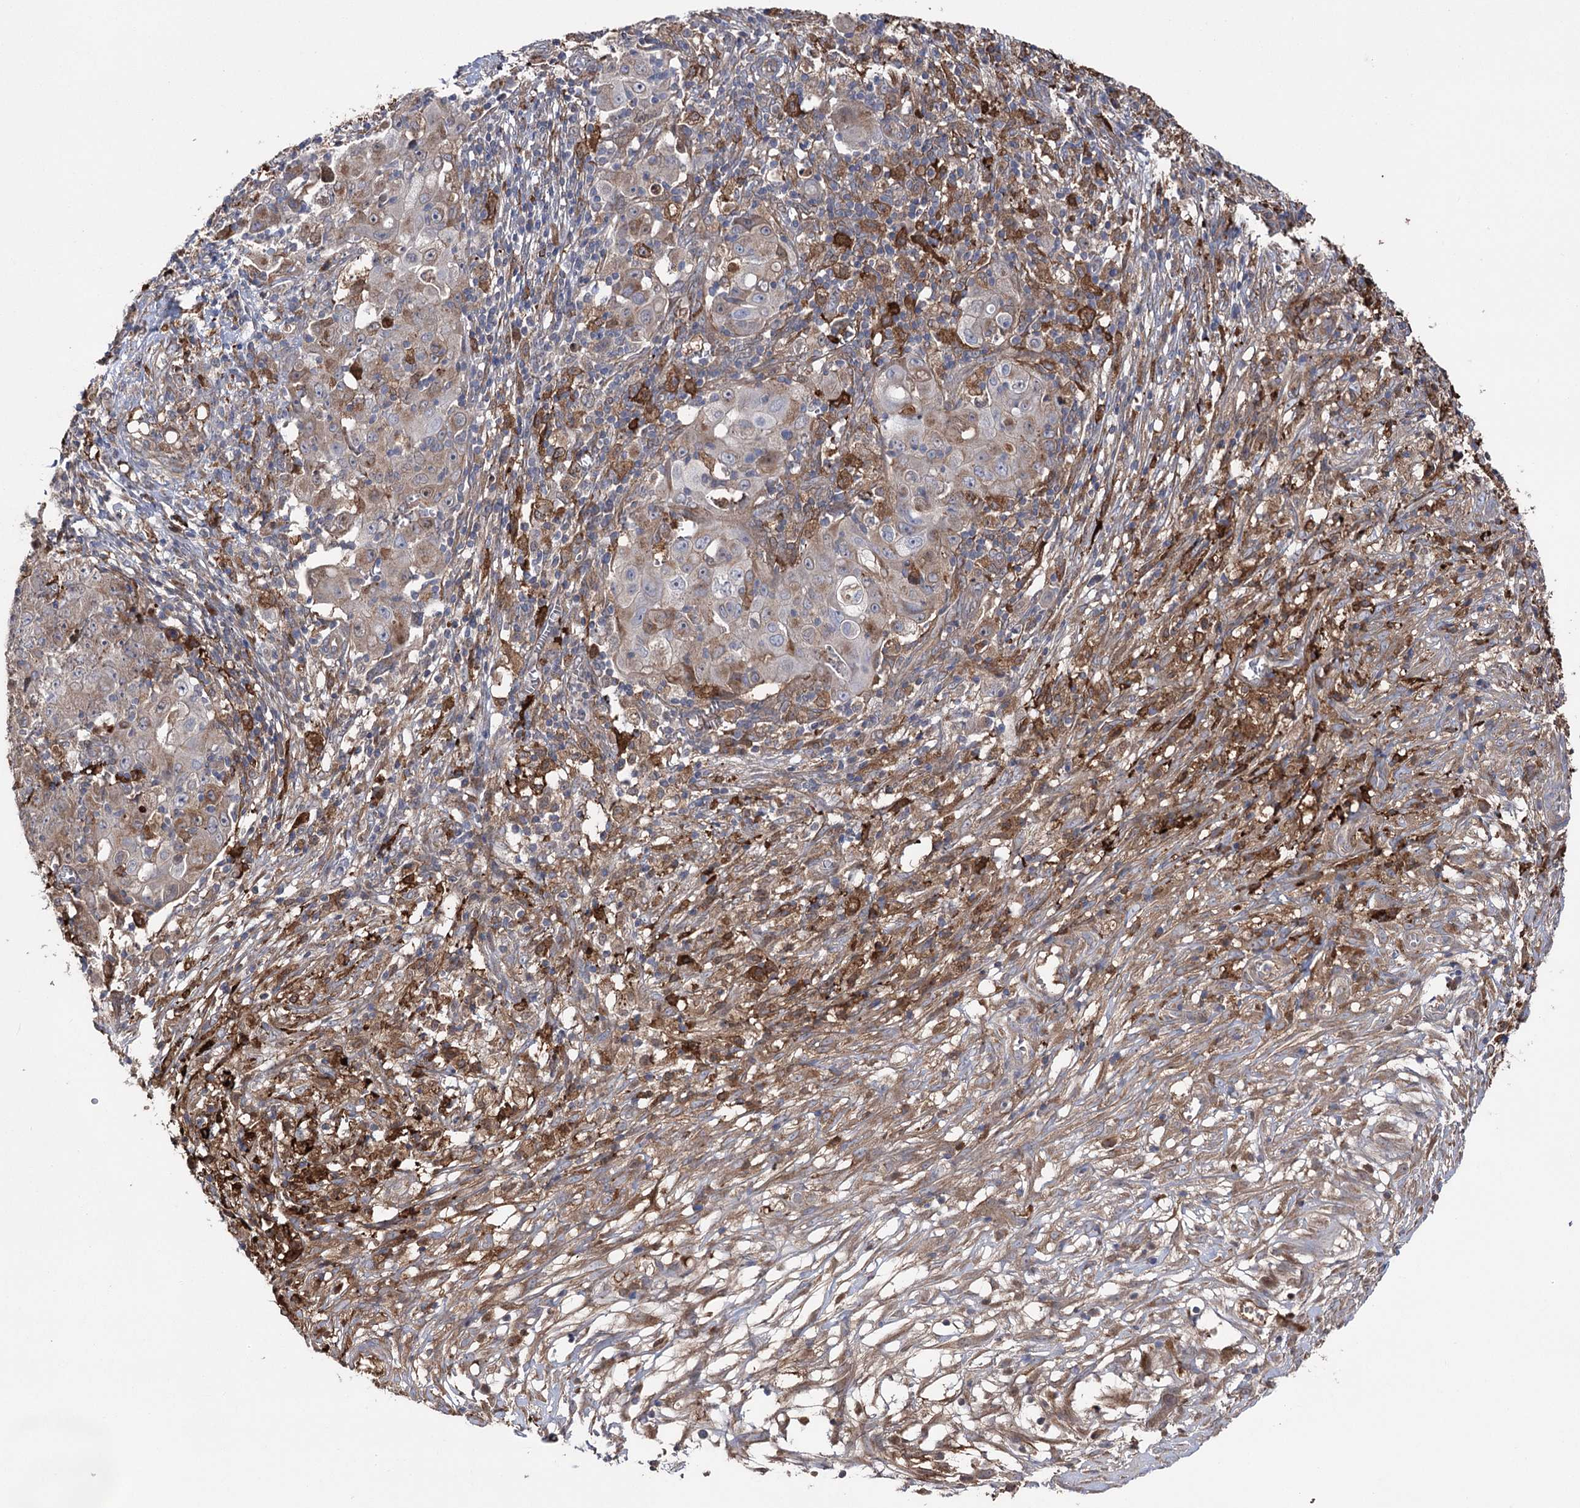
{"staining": {"intensity": "weak", "quantity": "<25%", "location": "cytoplasmic/membranous"}, "tissue": "ovarian cancer", "cell_type": "Tumor cells", "image_type": "cancer", "snomed": [{"axis": "morphology", "description": "Carcinoma, endometroid"}, {"axis": "topography", "description": "Ovary"}], "caption": "The immunohistochemistry micrograph has no significant staining in tumor cells of endometroid carcinoma (ovarian) tissue.", "gene": "OTUD1", "patient": {"sex": "female", "age": 42}}